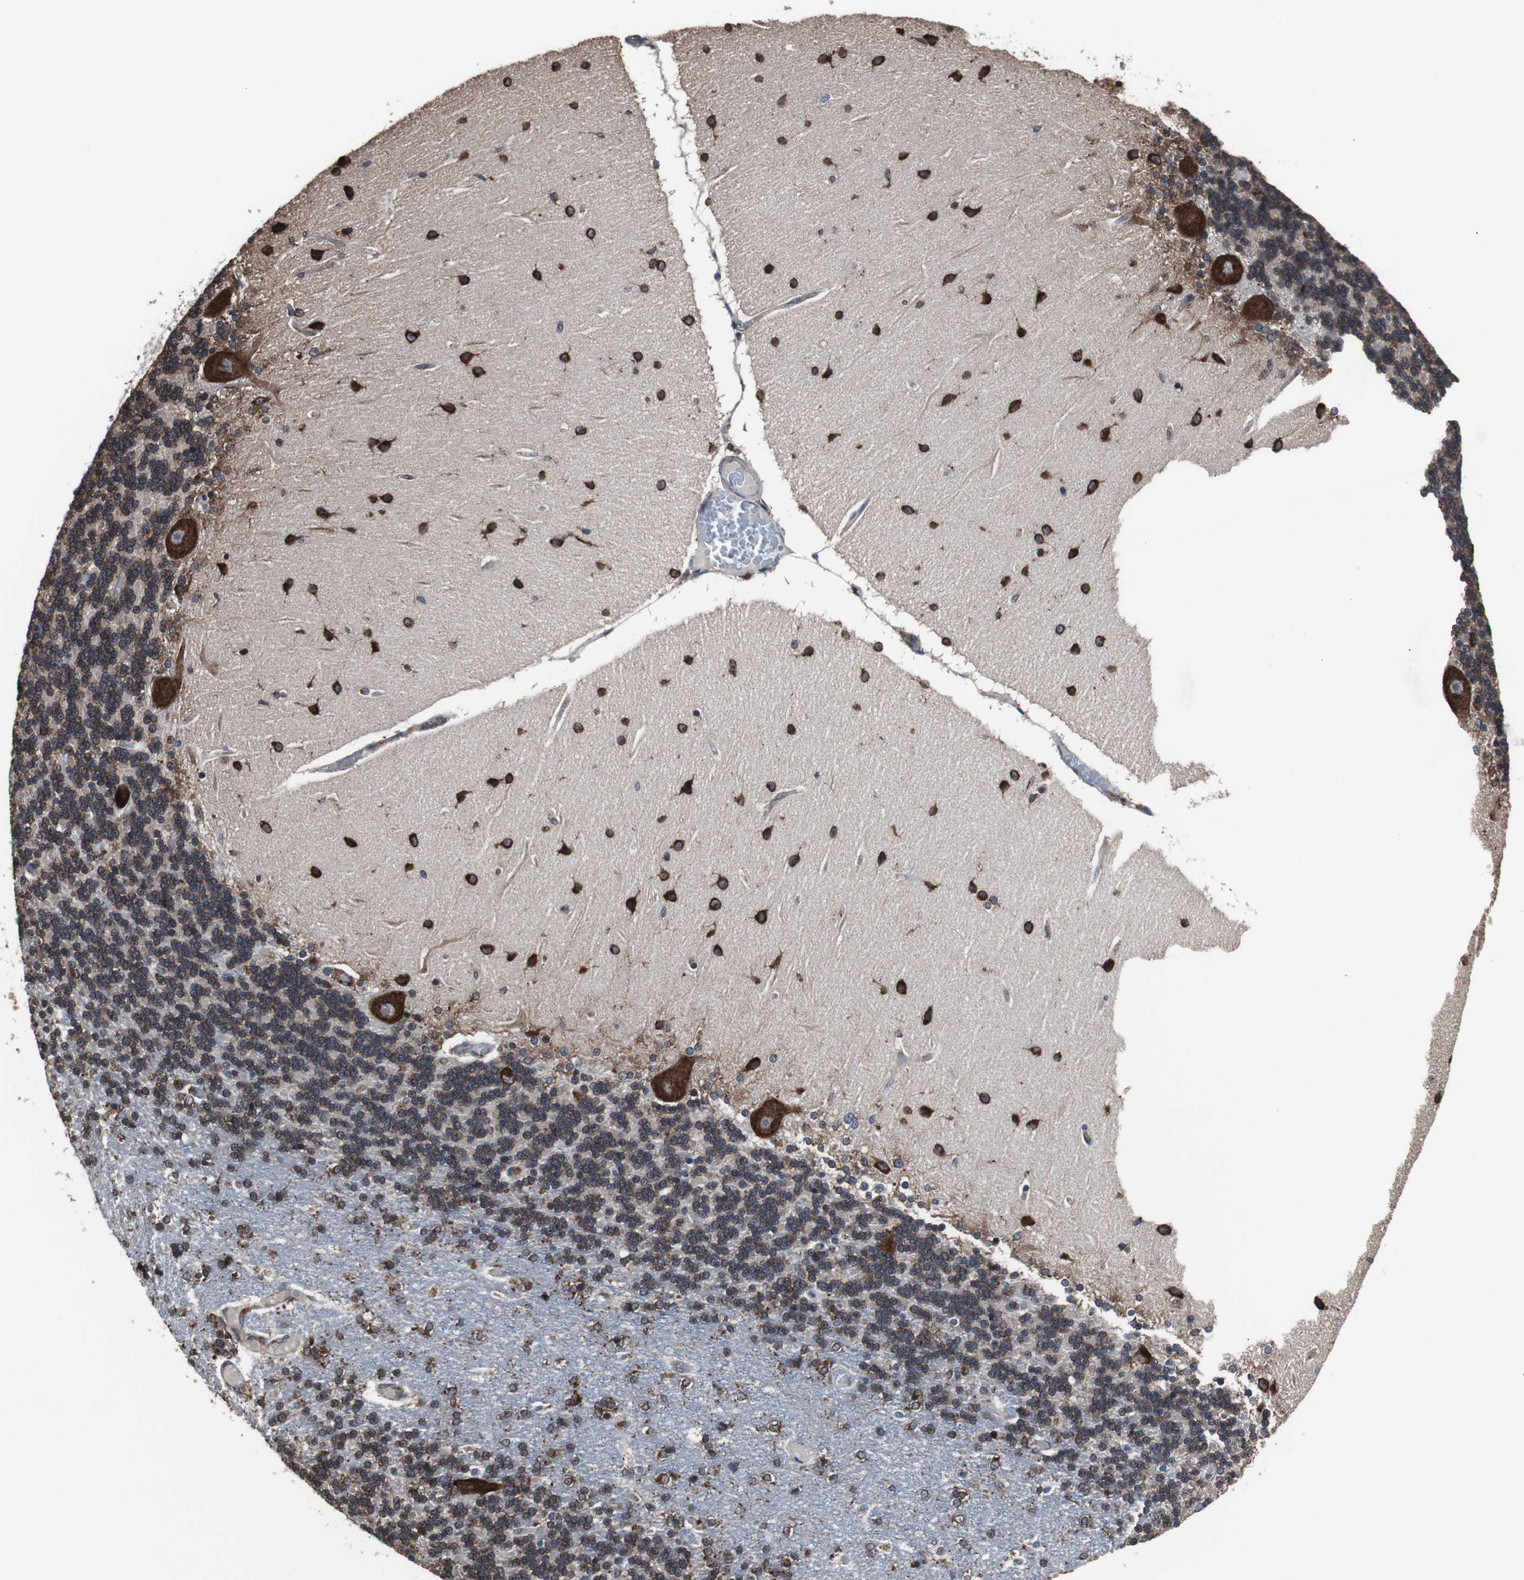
{"staining": {"intensity": "moderate", "quantity": ">75%", "location": "cytoplasmic/membranous"}, "tissue": "cerebellum", "cell_type": "Cells in granular layer", "image_type": "normal", "snomed": [{"axis": "morphology", "description": "Normal tissue, NOS"}, {"axis": "topography", "description": "Cerebellum"}], "caption": "Approximately >75% of cells in granular layer in unremarkable human cerebellum exhibit moderate cytoplasmic/membranous protein positivity as visualized by brown immunohistochemical staining.", "gene": "USP10", "patient": {"sex": "female", "age": 54}}